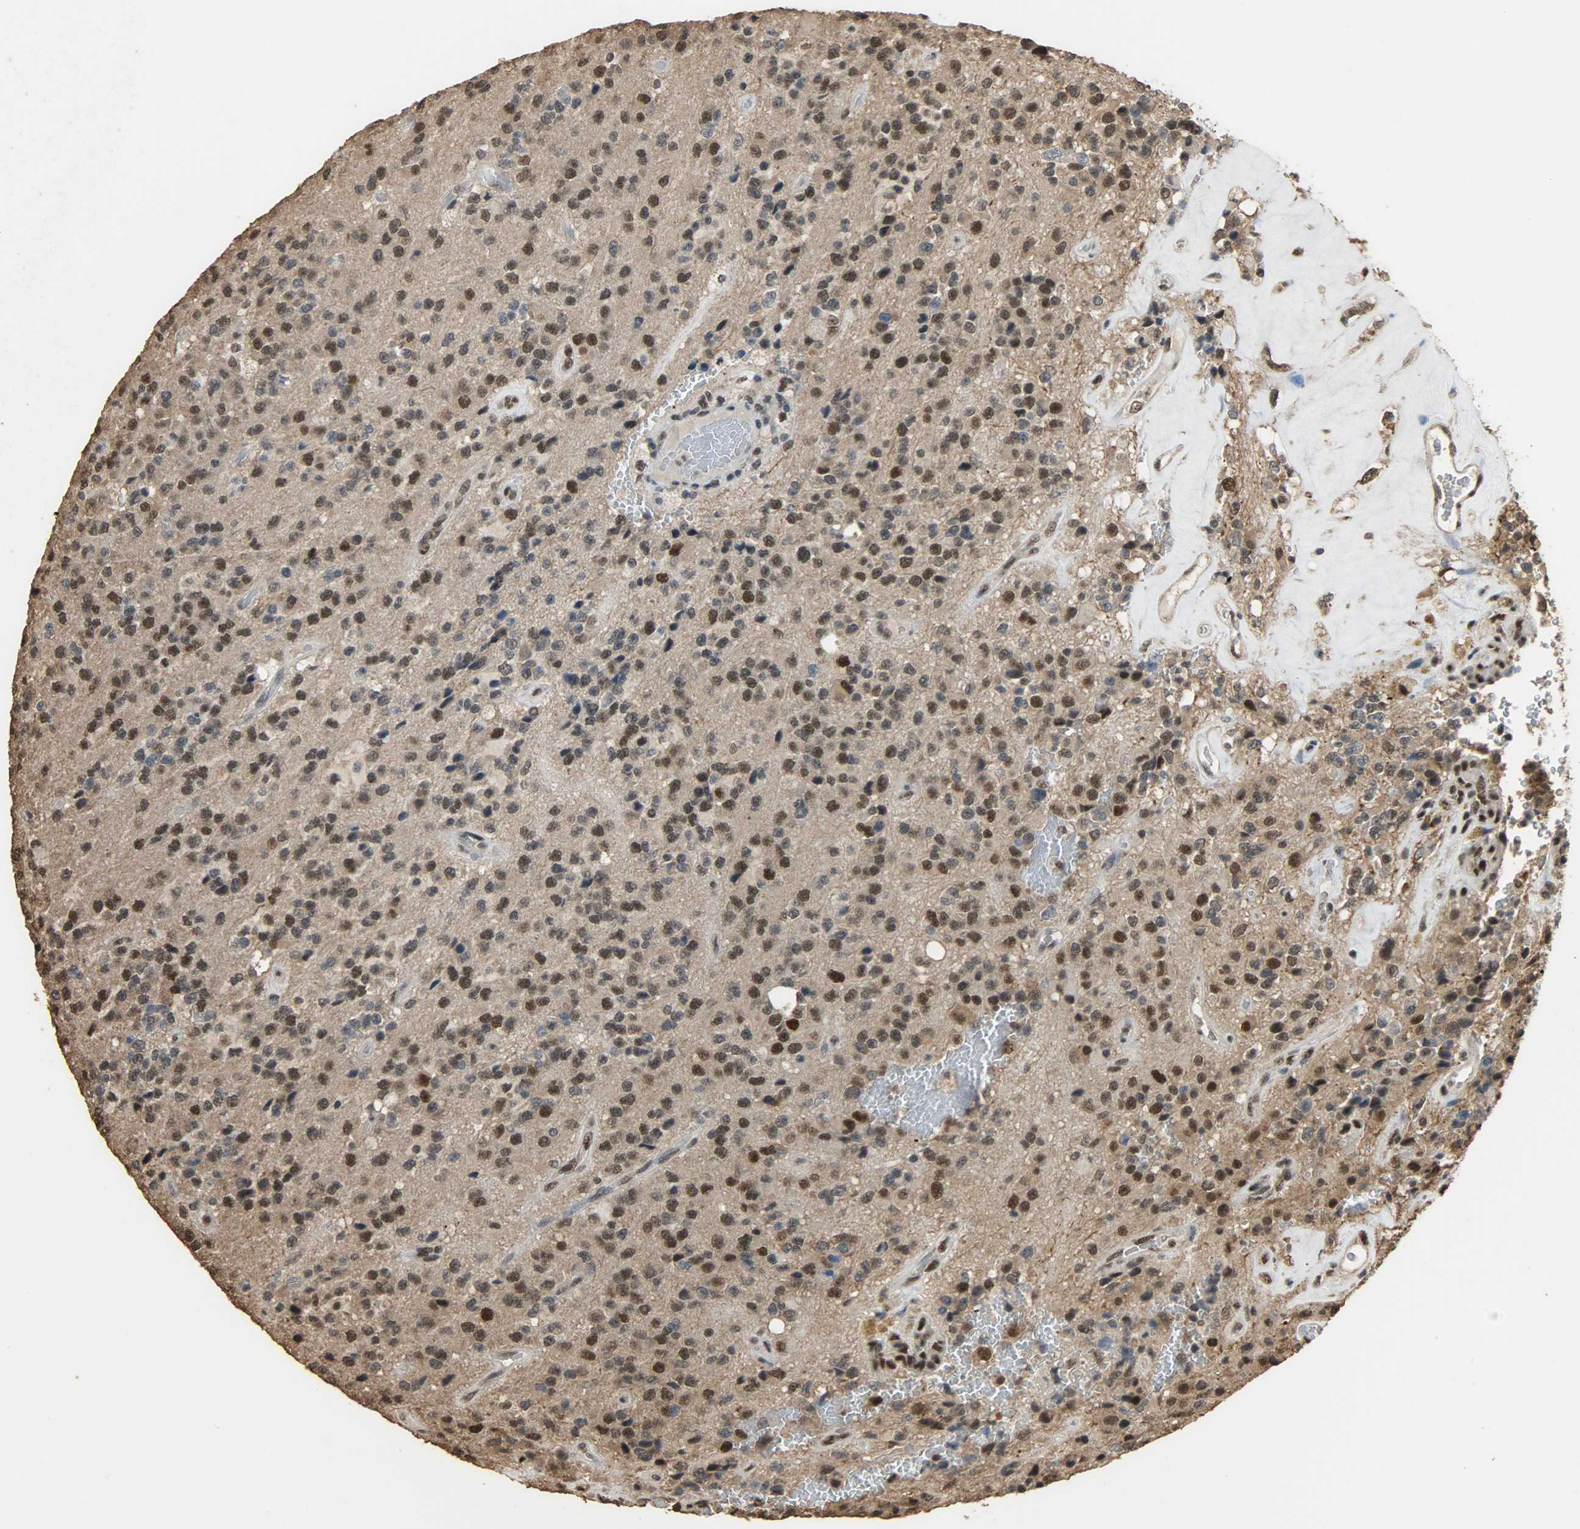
{"staining": {"intensity": "strong", "quantity": "25%-75%", "location": "cytoplasmic/membranous,nuclear"}, "tissue": "glioma", "cell_type": "Tumor cells", "image_type": "cancer", "snomed": [{"axis": "morphology", "description": "Glioma, malignant, High grade"}, {"axis": "topography", "description": "pancreas cauda"}], "caption": "High-magnification brightfield microscopy of malignant glioma (high-grade) stained with DAB (3,3'-diaminobenzidine) (brown) and counterstained with hematoxylin (blue). tumor cells exhibit strong cytoplasmic/membranous and nuclear positivity is identified in about25%-75% of cells.", "gene": "CCNT2", "patient": {"sex": "male", "age": 60}}